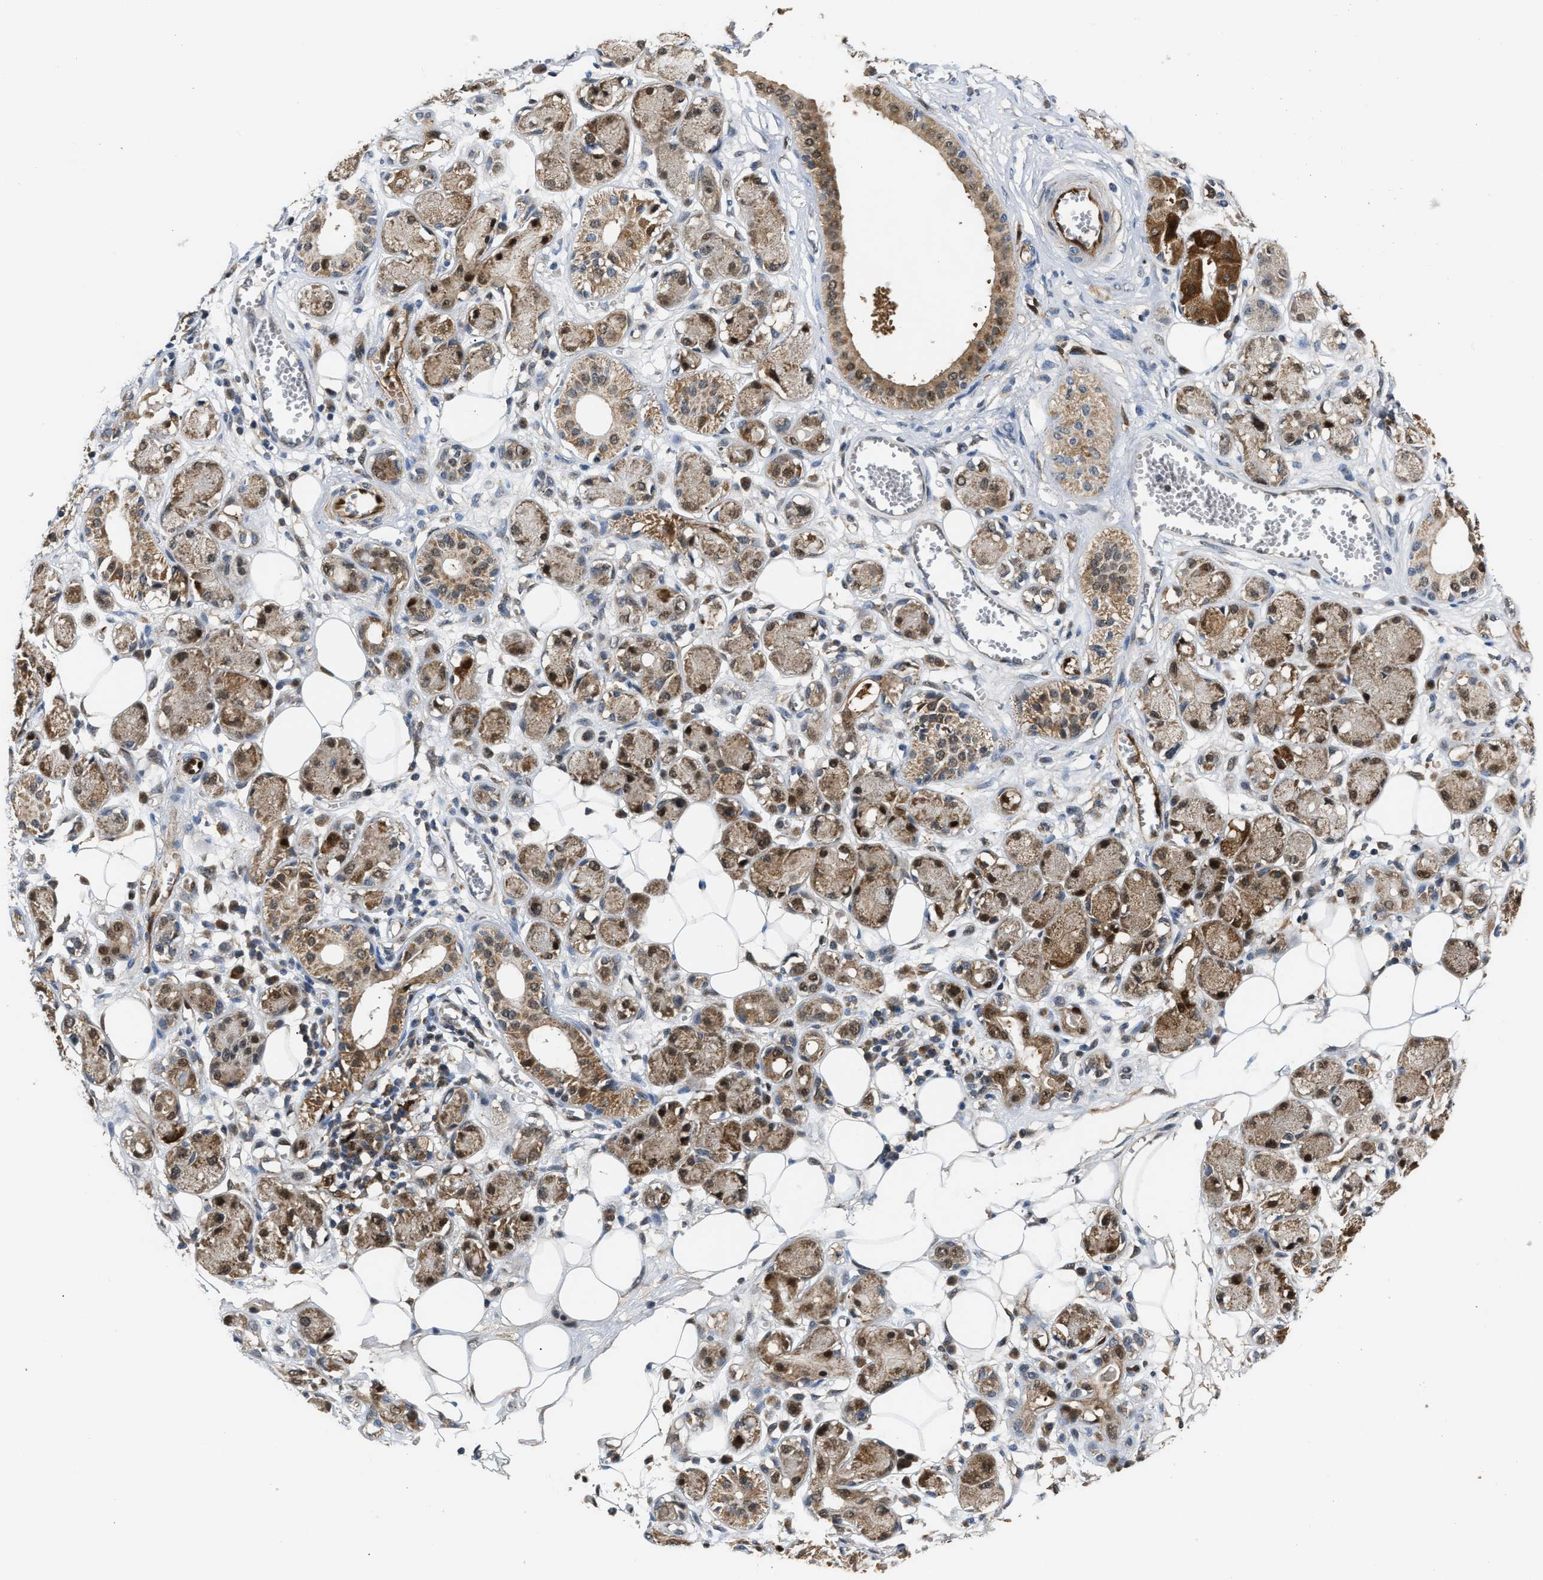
{"staining": {"intensity": "moderate", "quantity": ">75%", "location": "nuclear"}, "tissue": "adipose tissue", "cell_type": "Adipocytes", "image_type": "normal", "snomed": [{"axis": "morphology", "description": "Normal tissue, NOS"}, {"axis": "morphology", "description": "Inflammation, NOS"}, {"axis": "topography", "description": "Salivary gland"}, {"axis": "topography", "description": "Peripheral nerve tissue"}], "caption": "Approximately >75% of adipocytes in benign adipose tissue exhibit moderate nuclear protein positivity as visualized by brown immunohistochemical staining.", "gene": "PPA1", "patient": {"sex": "female", "age": 75}}